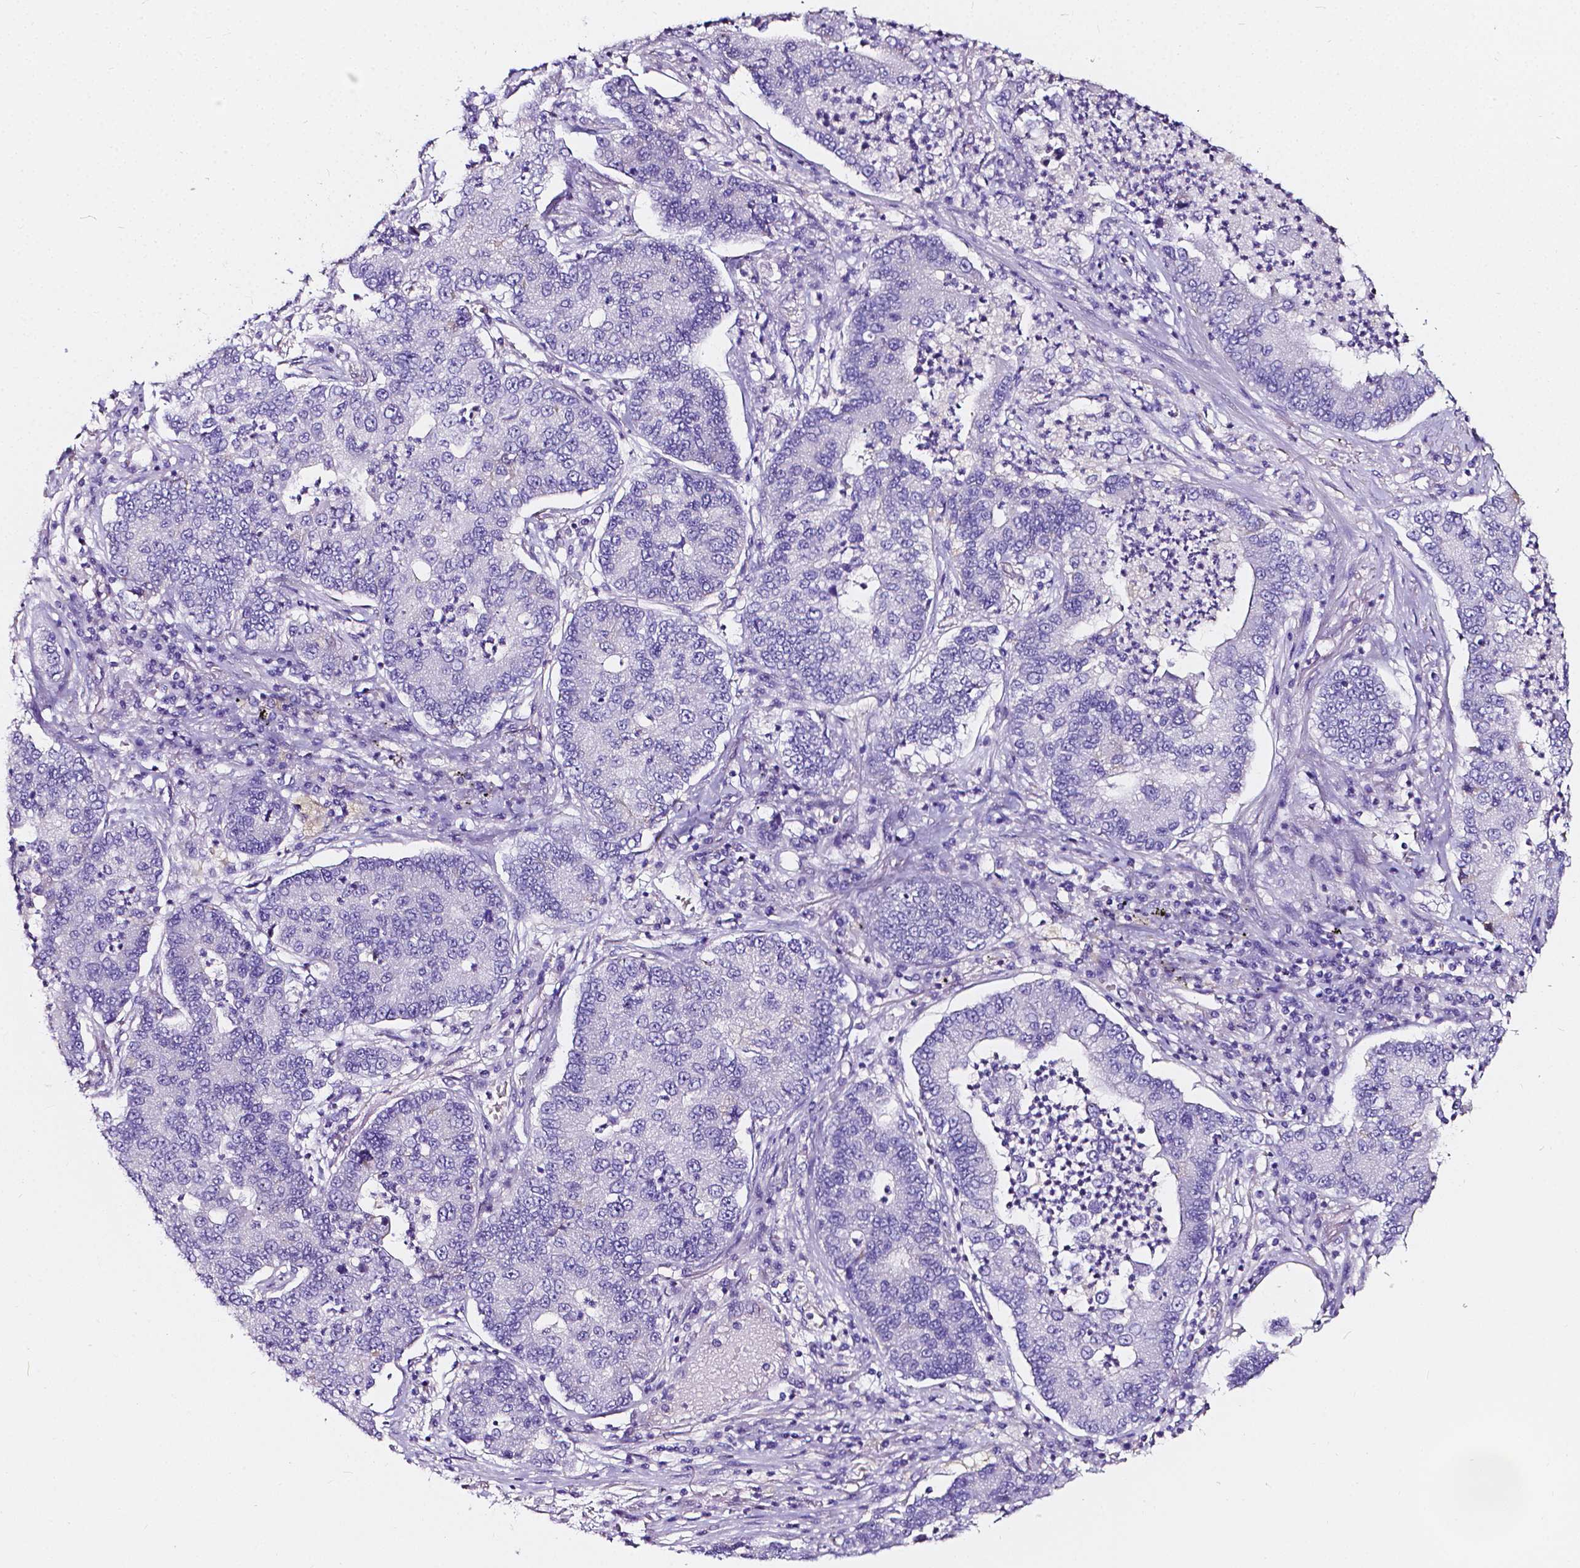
{"staining": {"intensity": "negative", "quantity": "none", "location": "none"}, "tissue": "lung cancer", "cell_type": "Tumor cells", "image_type": "cancer", "snomed": [{"axis": "morphology", "description": "Adenocarcinoma, NOS"}, {"axis": "topography", "description": "Lung"}], "caption": "A histopathology image of human adenocarcinoma (lung) is negative for staining in tumor cells.", "gene": "CLSTN2", "patient": {"sex": "female", "age": 57}}